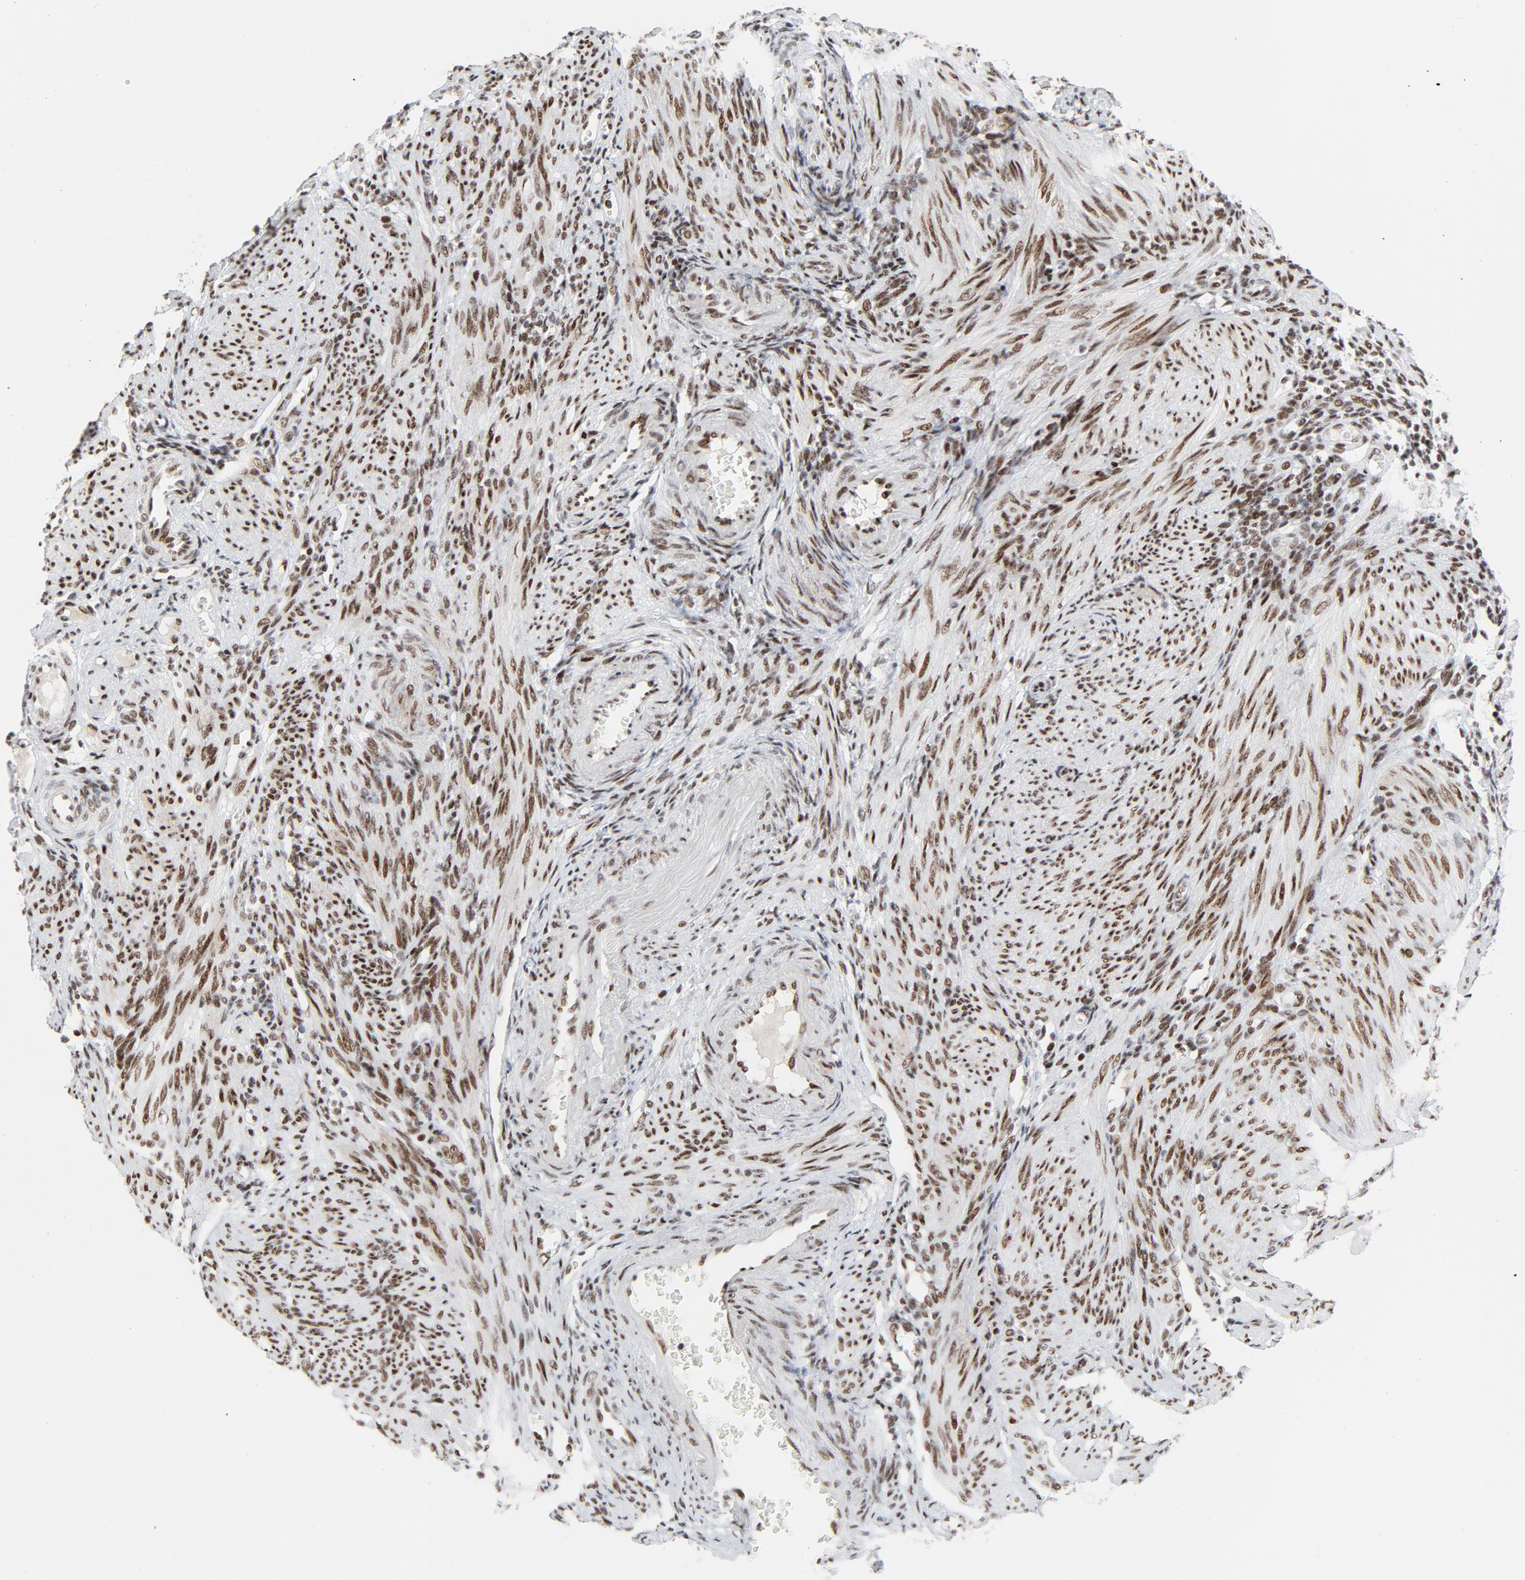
{"staining": {"intensity": "moderate", "quantity": ">75%", "location": "nuclear"}, "tissue": "endometrium", "cell_type": "Cells in endometrial stroma", "image_type": "normal", "snomed": [{"axis": "morphology", "description": "Normal tissue, NOS"}, {"axis": "topography", "description": "Endometrium"}], "caption": "Immunohistochemical staining of unremarkable human endometrium reveals >75% levels of moderate nuclear protein staining in about >75% of cells in endometrial stroma.", "gene": "HSF1", "patient": {"sex": "female", "age": 72}}